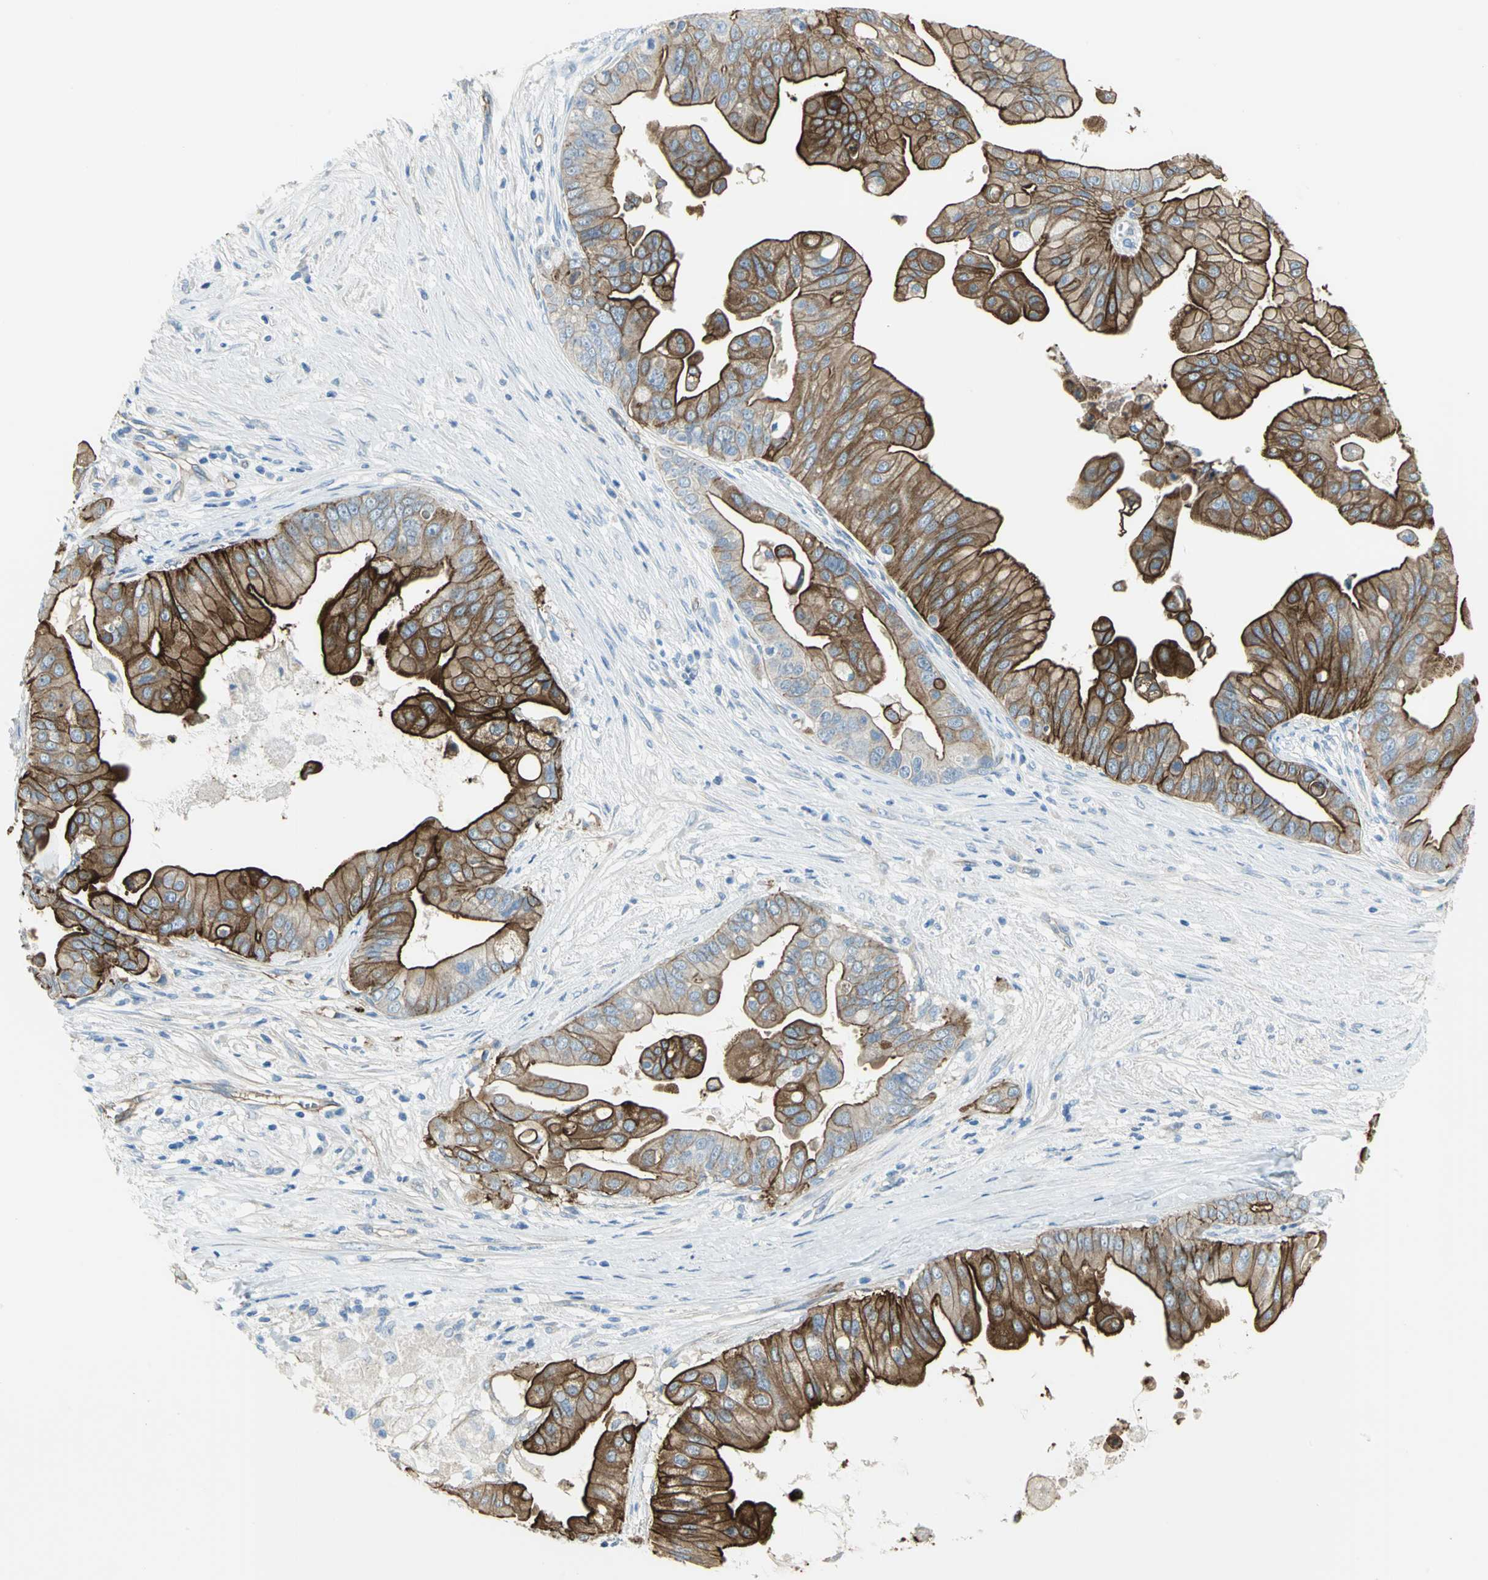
{"staining": {"intensity": "strong", "quantity": ">75%", "location": "cytoplasmic/membranous"}, "tissue": "pancreatic cancer", "cell_type": "Tumor cells", "image_type": "cancer", "snomed": [{"axis": "morphology", "description": "Adenocarcinoma, NOS"}, {"axis": "topography", "description": "Pancreas"}], "caption": "The image displays a brown stain indicating the presence of a protein in the cytoplasmic/membranous of tumor cells in adenocarcinoma (pancreatic).", "gene": "FLNB", "patient": {"sex": "female", "age": 75}}